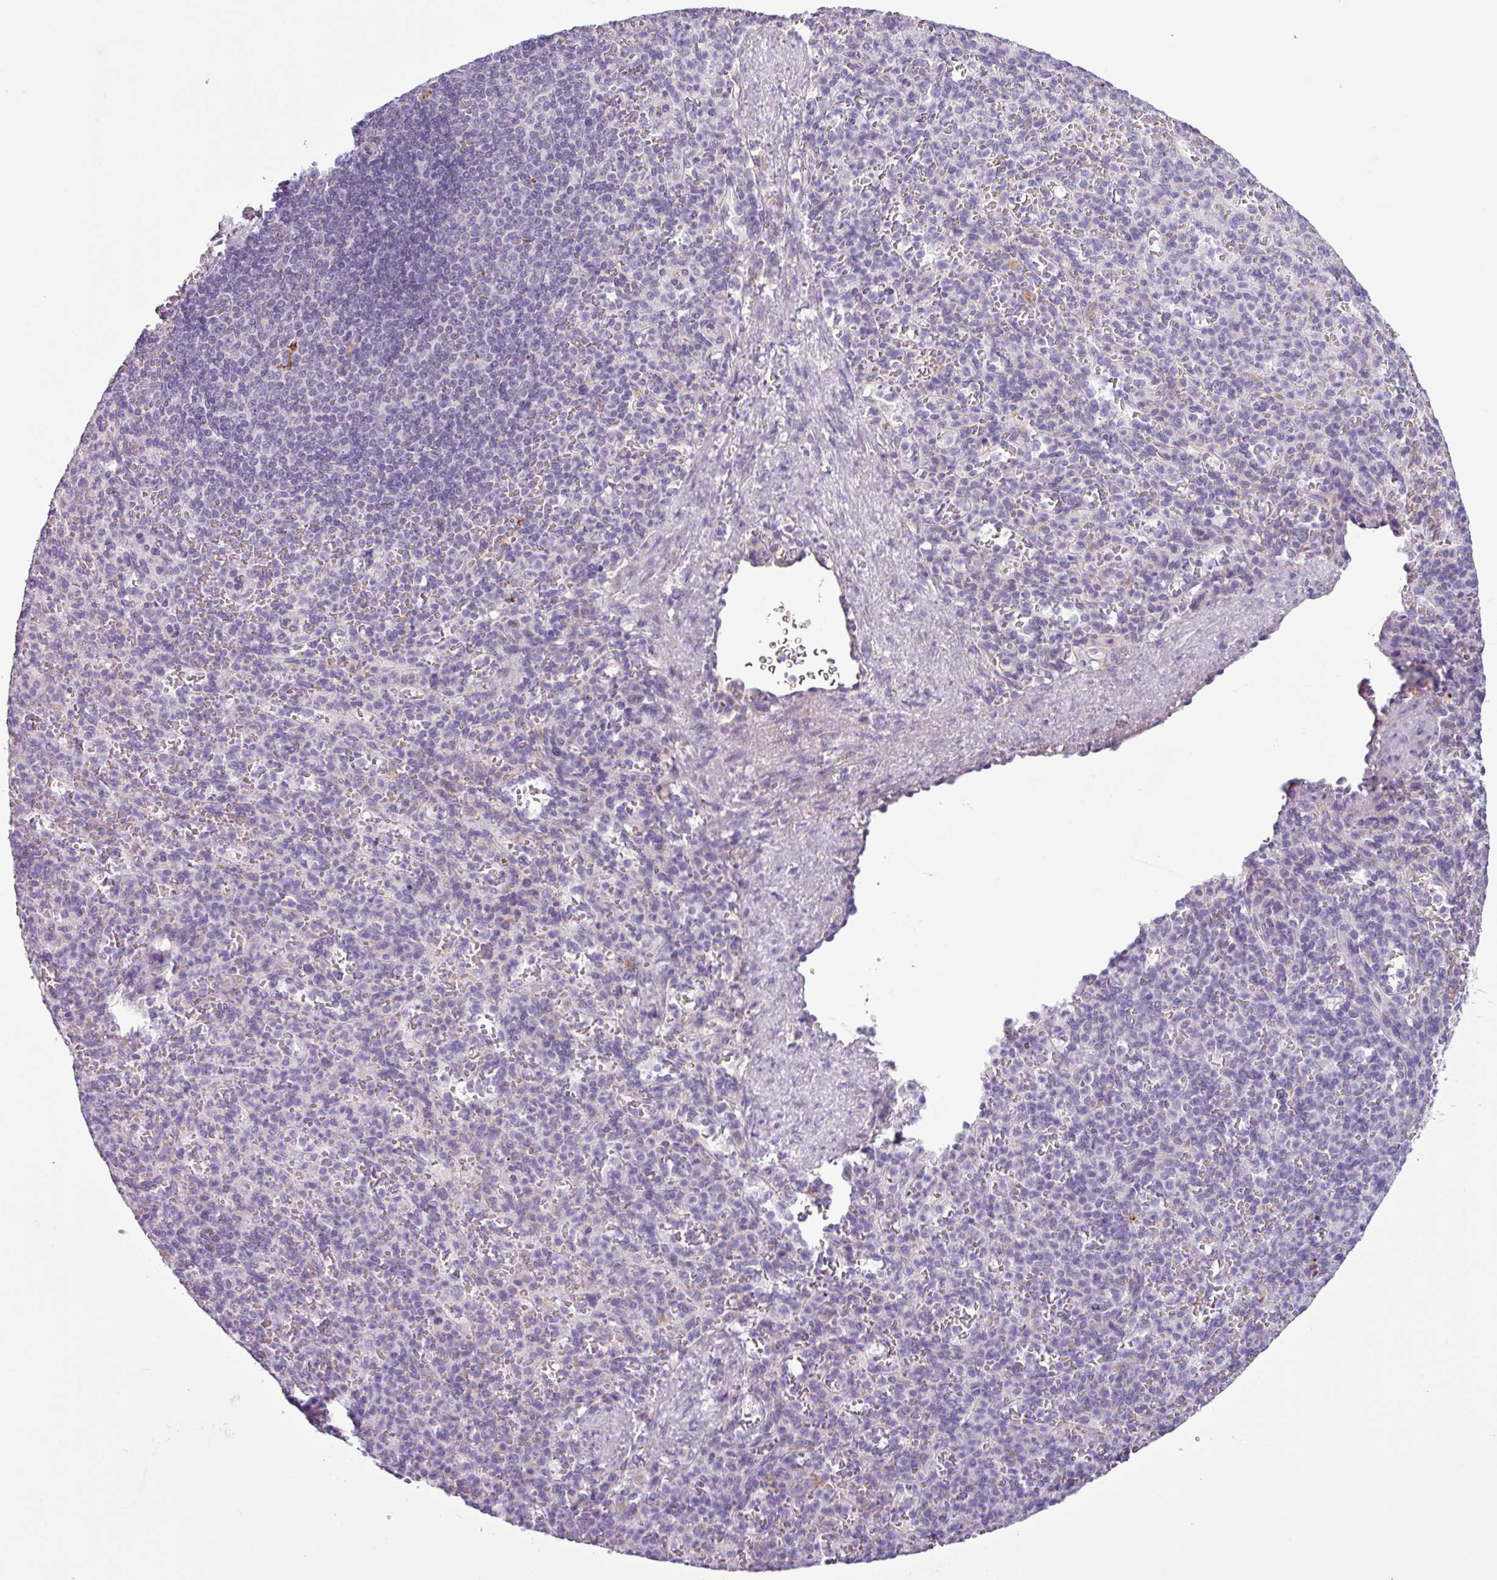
{"staining": {"intensity": "negative", "quantity": "none", "location": "none"}, "tissue": "spleen", "cell_type": "Cells in red pulp", "image_type": "normal", "snomed": [{"axis": "morphology", "description": "Normal tissue, NOS"}, {"axis": "topography", "description": "Spleen"}], "caption": "Immunohistochemical staining of unremarkable human spleen exhibits no significant expression in cells in red pulp. Brightfield microscopy of IHC stained with DAB (brown) and hematoxylin (blue), captured at high magnification.", "gene": "C9orf24", "patient": {"sex": "female", "age": 74}}